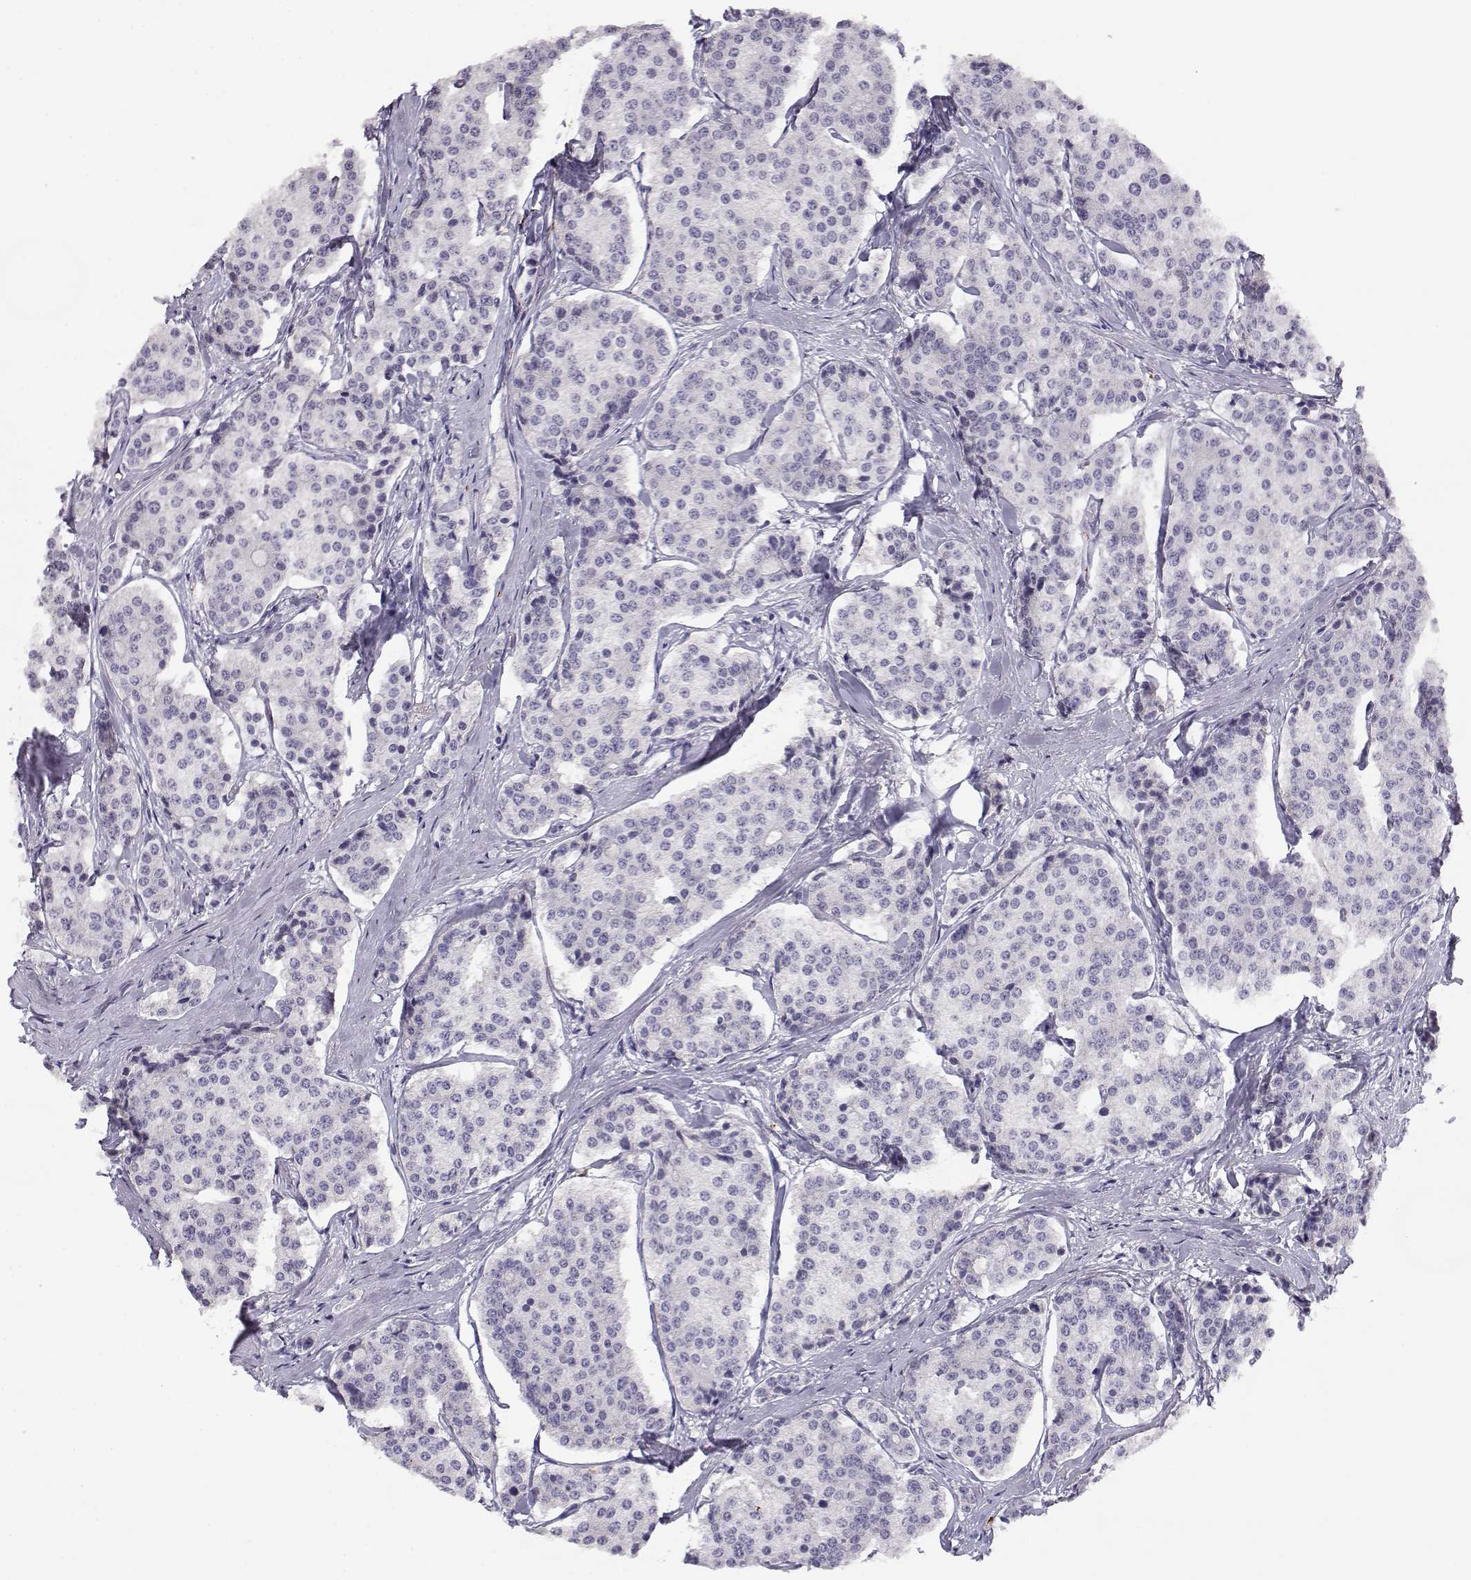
{"staining": {"intensity": "negative", "quantity": "none", "location": "none"}, "tissue": "carcinoid", "cell_type": "Tumor cells", "image_type": "cancer", "snomed": [{"axis": "morphology", "description": "Carcinoid, malignant, NOS"}, {"axis": "topography", "description": "Small intestine"}], "caption": "Tumor cells show no significant protein staining in carcinoid. Brightfield microscopy of IHC stained with DAB (brown) and hematoxylin (blue), captured at high magnification.", "gene": "ENDOU", "patient": {"sex": "female", "age": 65}}